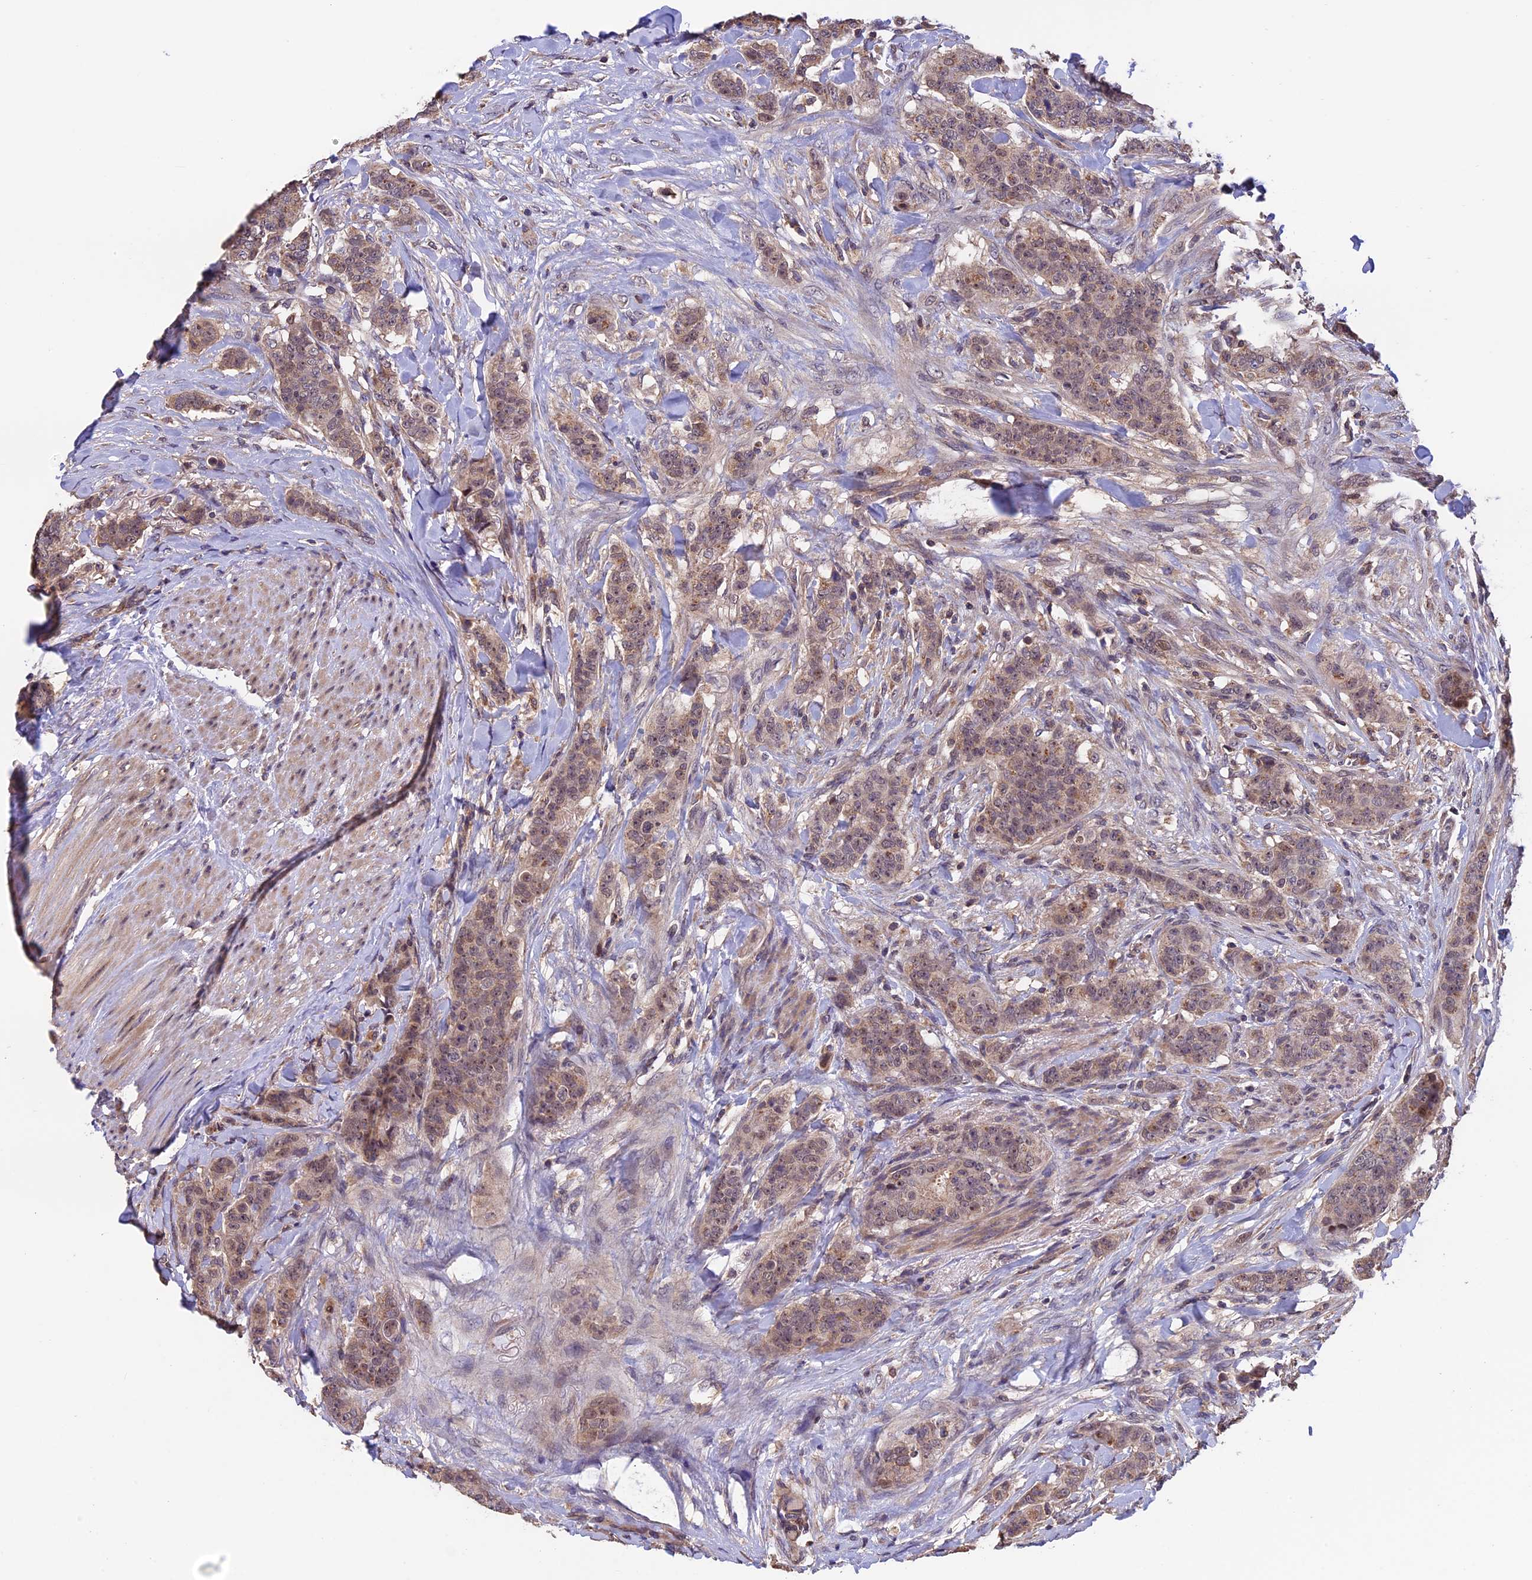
{"staining": {"intensity": "weak", "quantity": ">75%", "location": "cytoplasmic/membranous"}, "tissue": "breast cancer", "cell_type": "Tumor cells", "image_type": "cancer", "snomed": [{"axis": "morphology", "description": "Duct carcinoma"}, {"axis": "topography", "description": "Breast"}], "caption": "Breast intraductal carcinoma stained with a brown dye reveals weak cytoplasmic/membranous positive expression in about >75% of tumor cells.", "gene": "PKD2L2", "patient": {"sex": "female", "age": 40}}